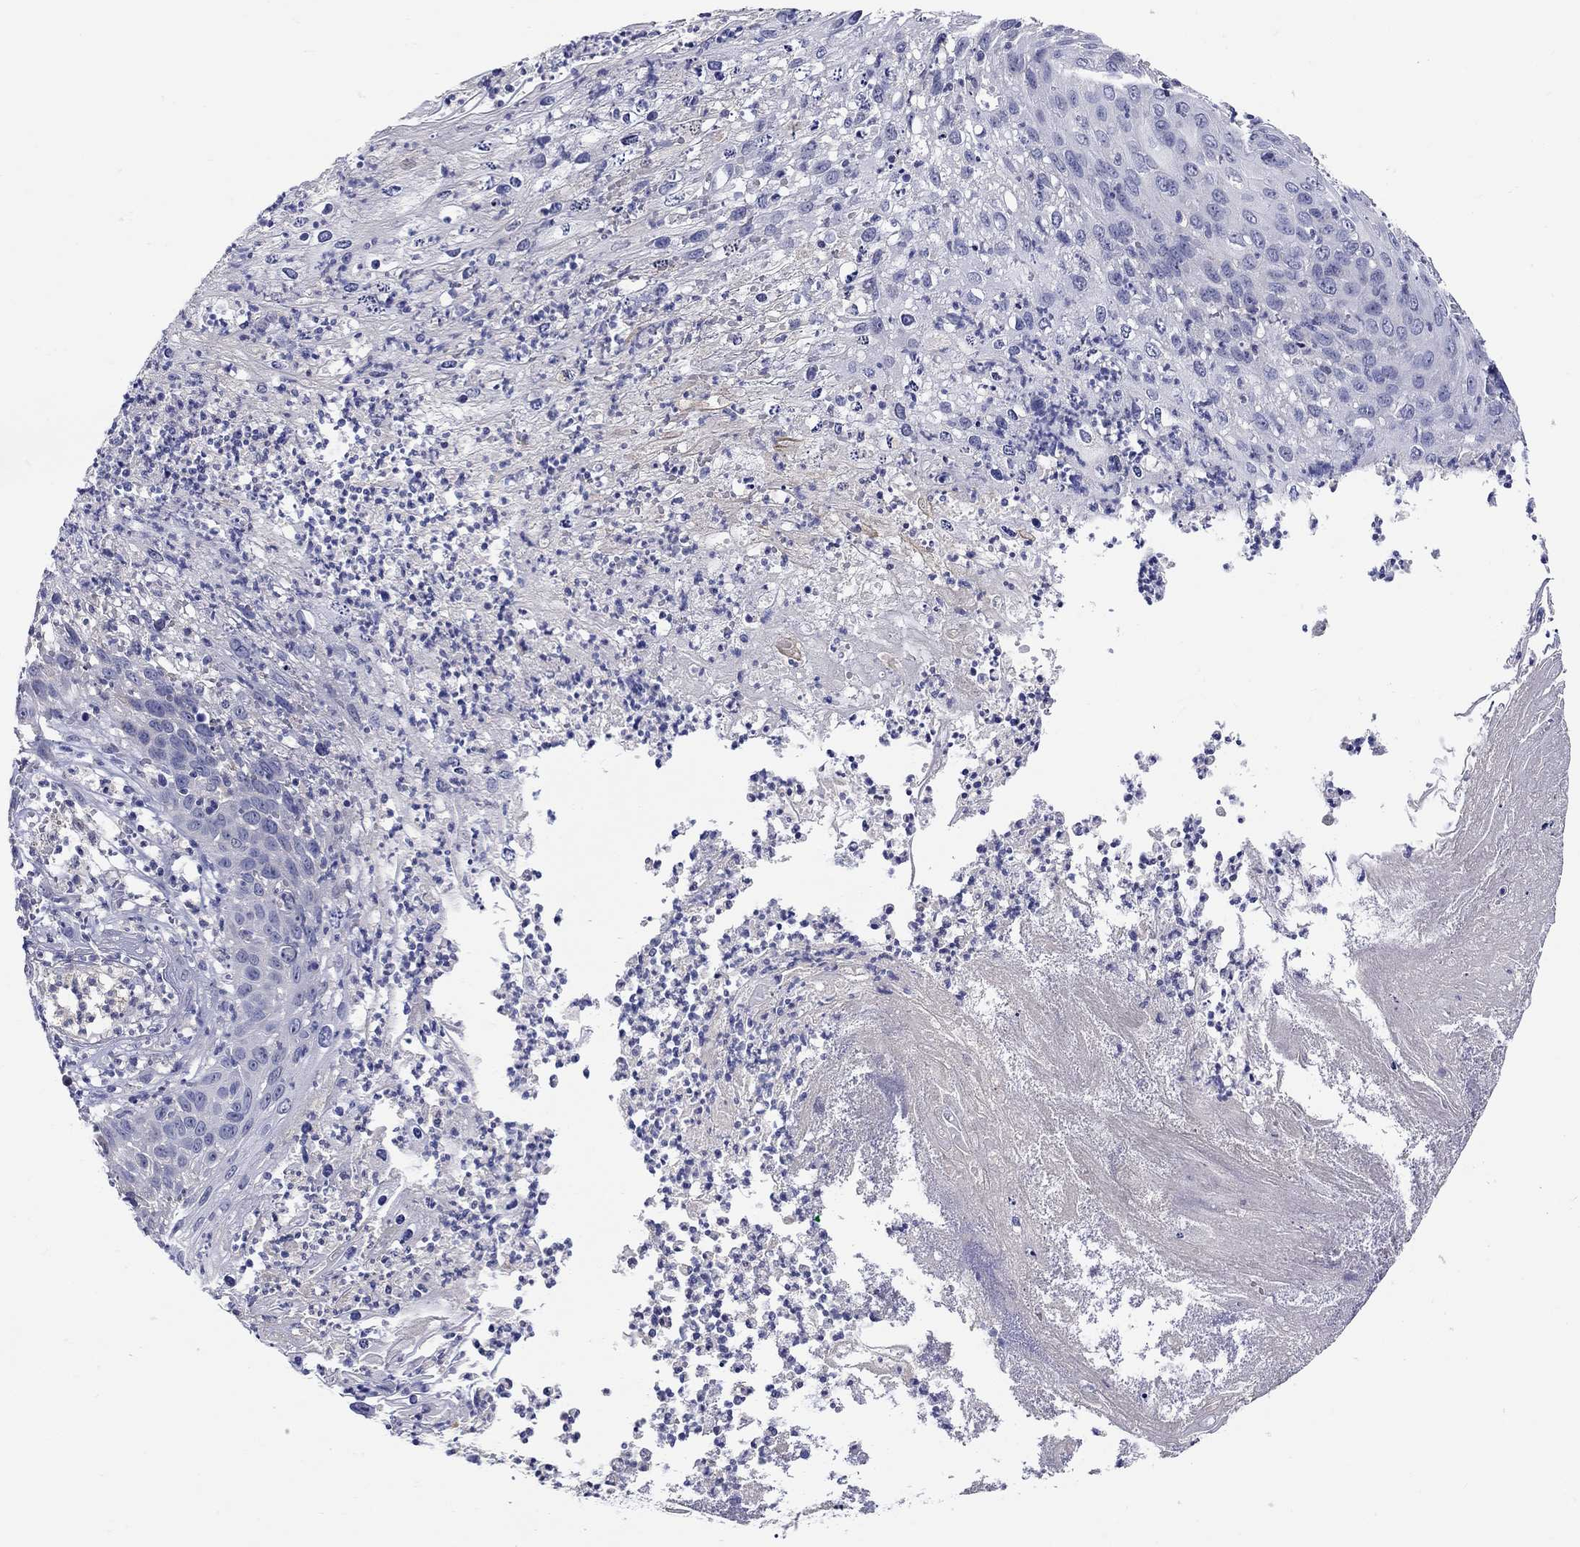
{"staining": {"intensity": "negative", "quantity": "none", "location": "none"}, "tissue": "skin cancer", "cell_type": "Tumor cells", "image_type": "cancer", "snomed": [{"axis": "morphology", "description": "Squamous cell carcinoma, NOS"}, {"axis": "topography", "description": "Skin"}], "caption": "Protein analysis of skin cancer (squamous cell carcinoma) shows no significant positivity in tumor cells. Brightfield microscopy of IHC stained with DAB (3,3'-diaminobenzidine) (brown) and hematoxylin (blue), captured at high magnification.", "gene": "SLC30A3", "patient": {"sex": "male", "age": 92}}